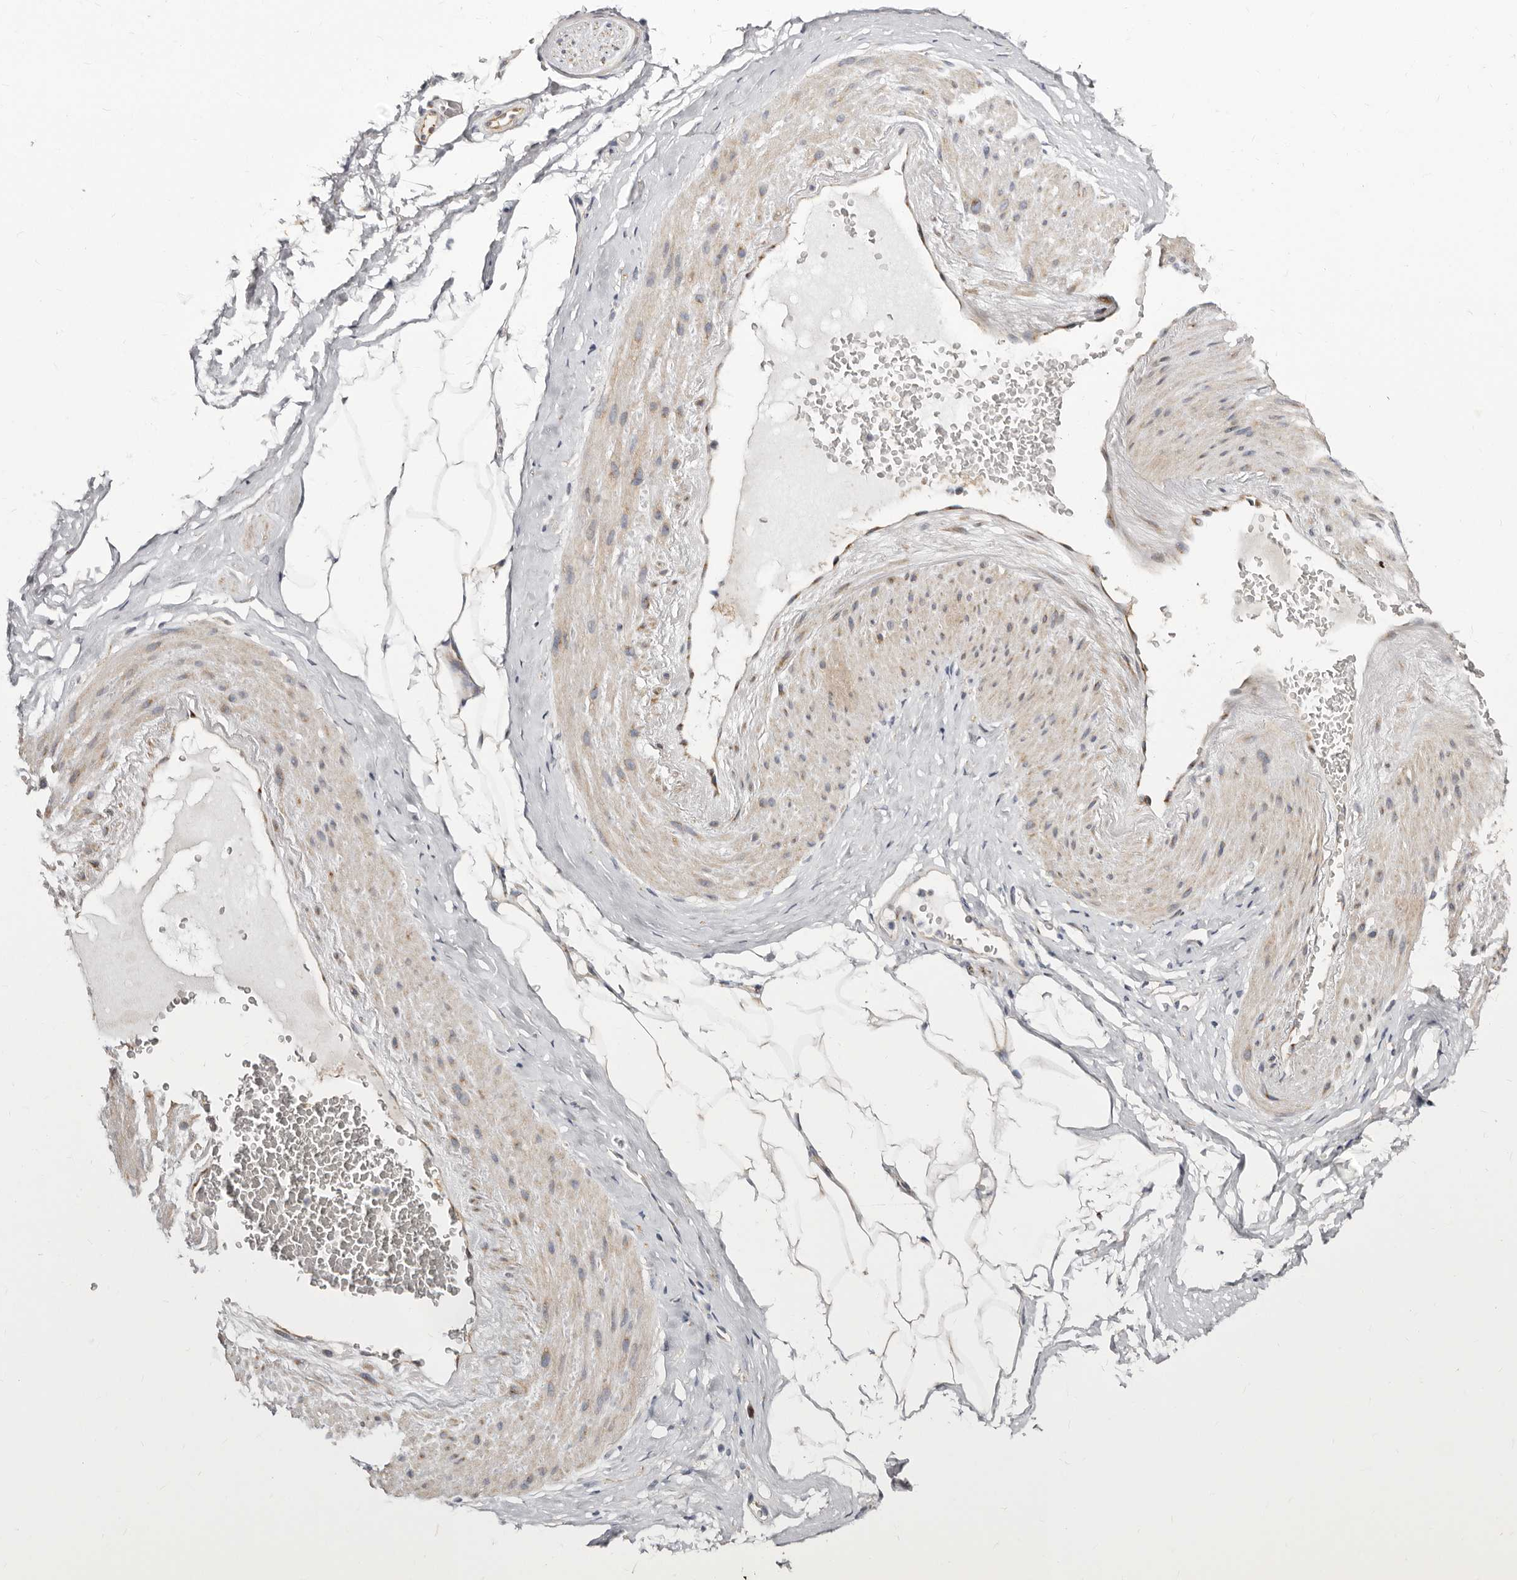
{"staining": {"intensity": "negative", "quantity": "none", "location": "none"}, "tissue": "adipose tissue", "cell_type": "Adipocytes", "image_type": "normal", "snomed": [{"axis": "morphology", "description": "Normal tissue, NOS"}, {"axis": "morphology", "description": "Adenocarcinoma, Low grade"}, {"axis": "topography", "description": "Prostate"}, {"axis": "topography", "description": "Peripheral nerve tissue"}], "caption": "A histopathology image of human adipose tissue is negative for staining in adipocytes. (IHC, brightfield microscopy, high magnification).", "gene": "KLHL4", "patient": {"sex": "male", "age": 63}}